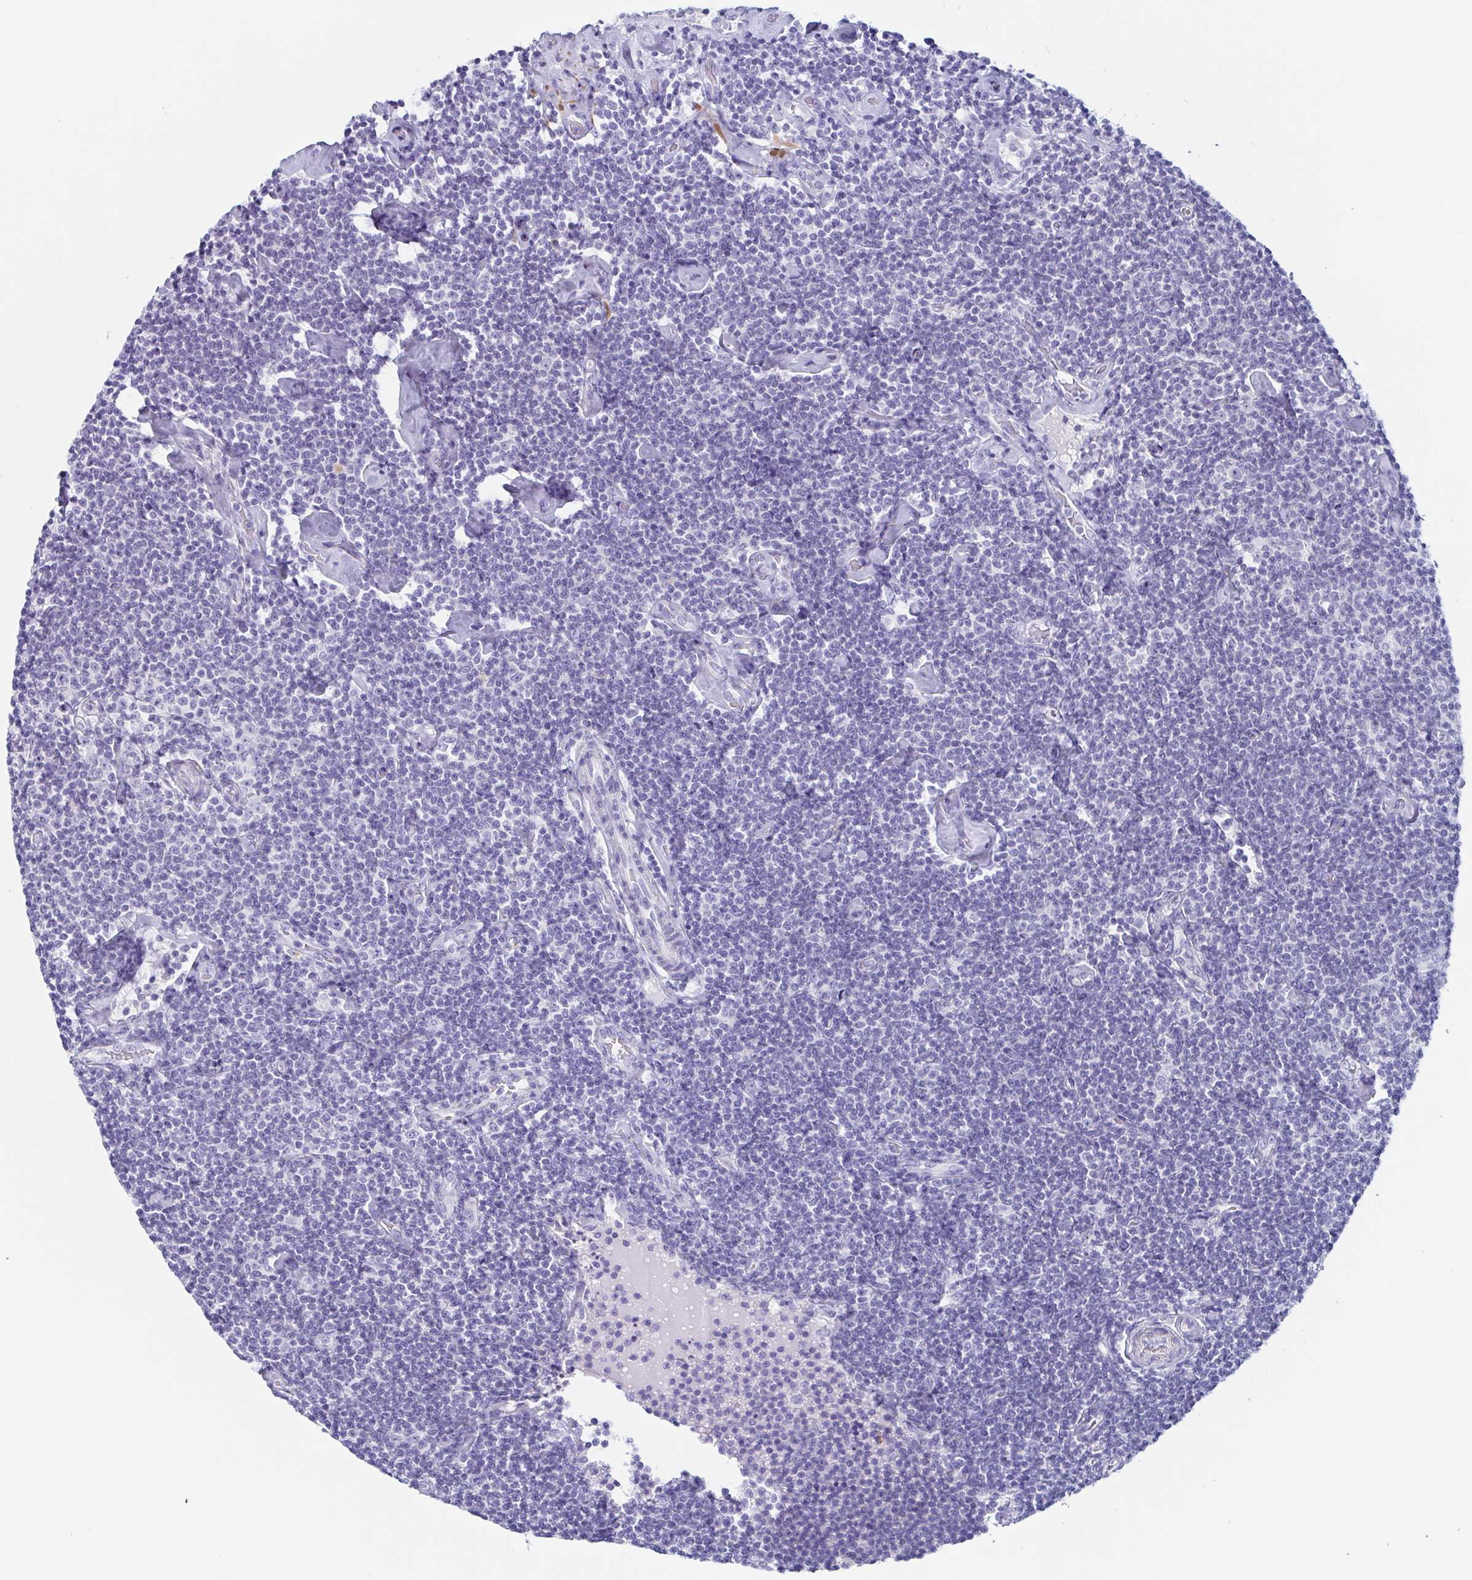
{"staining": {"intensity": "negative", "quantity": "none", "location": "none"}, "tissue": "lymphoma", "cell_type": "Tumor cells", "image_type": "cancer", "snomed": [{"axis": "morphology", "description": "Malignant lymphoma, non-Hodgkin's type, Low grade"}, {"axis": "topography", "description": "Lymph node"}], "caption": "DAB (3,3'-diaminobenzidine) immunohistochemical staining of human lymphoma reveals no significant expression in tumor cells.", "gene": "TAGLN3", "patient": {"sex": "male", "age": 81}}